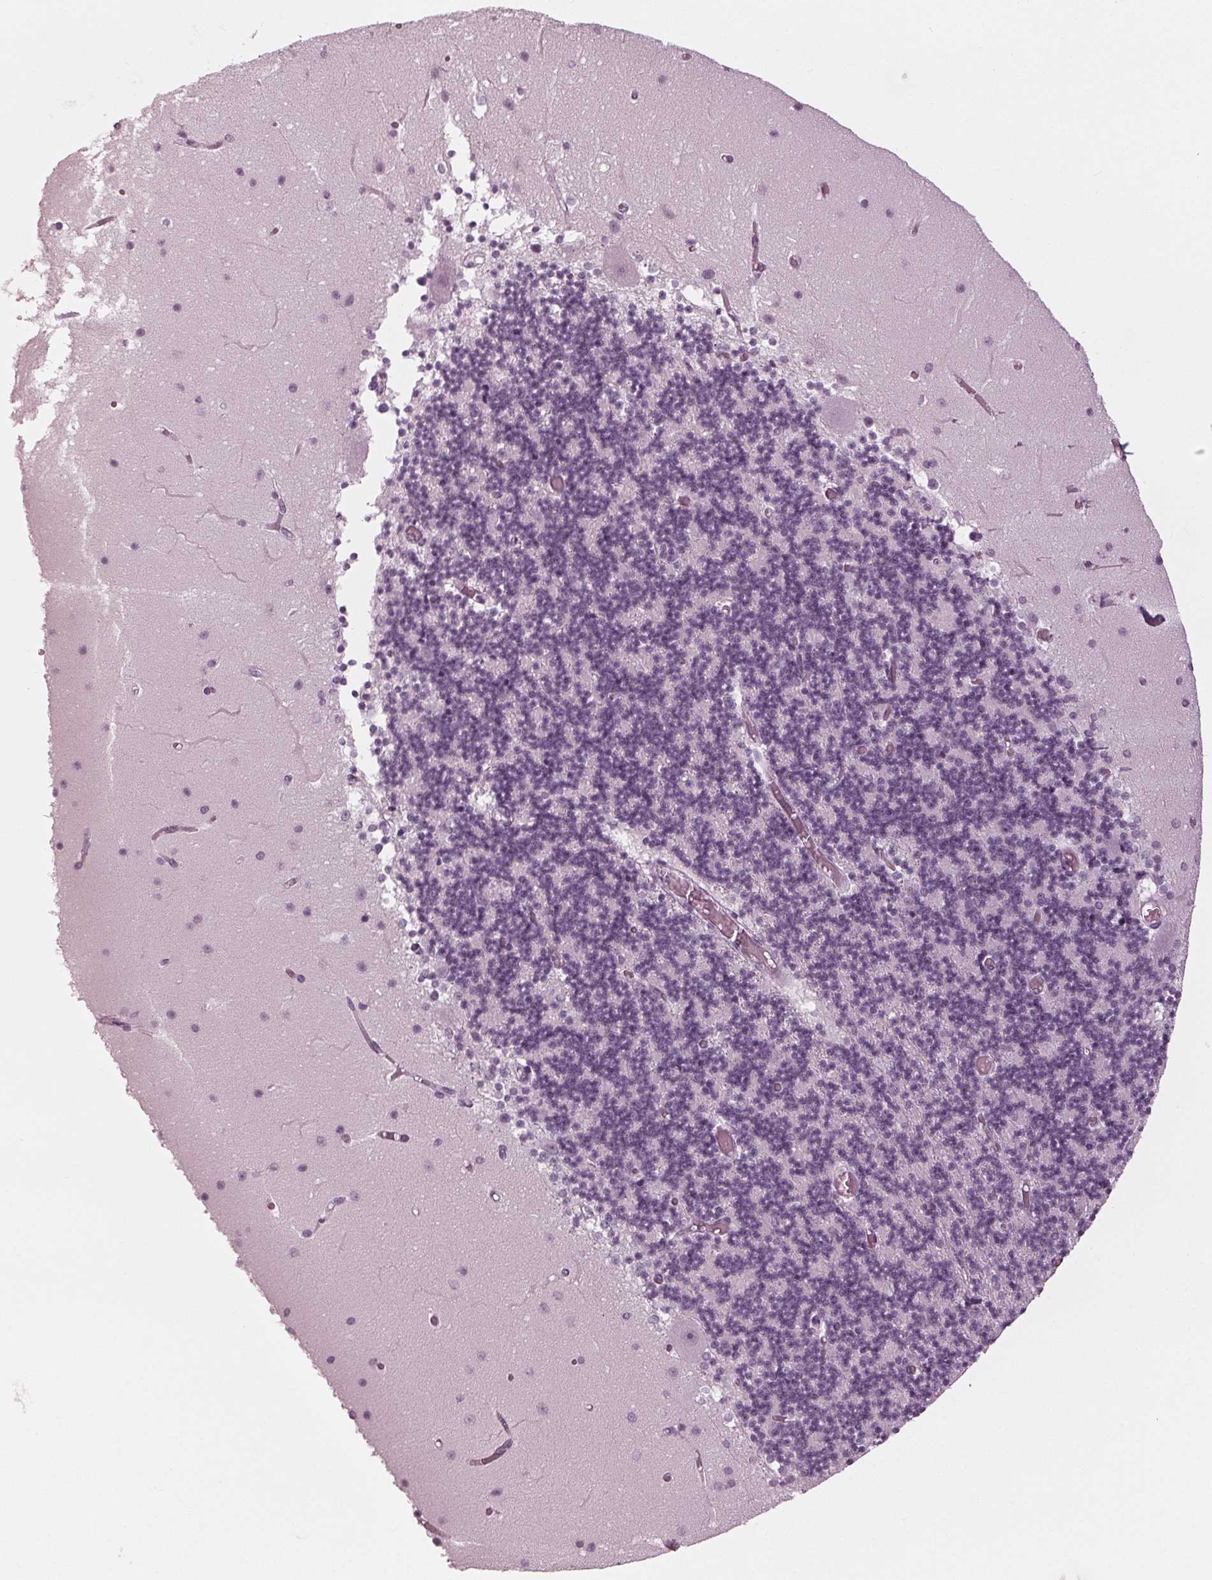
{"staining": {"intensity": "negative", "quantity": "none", "location": "none"}, "tissue": "cerebellum", "cell_type": "Cells in granular layer", "image_type": "normal", "snomed": [{"axis": "morphology", "description": "Normal tissue, NOS"}, {"axis": "topography", "description": "Cerebellum"}], "caption": "The photomicrograph displays no staining of cells in granular layer in unremarkable cerebellum. (DAB IHC with hematoxylin counter stain).", "gene": "KRT28", "patient": {"sex": "female", "age": 28}}